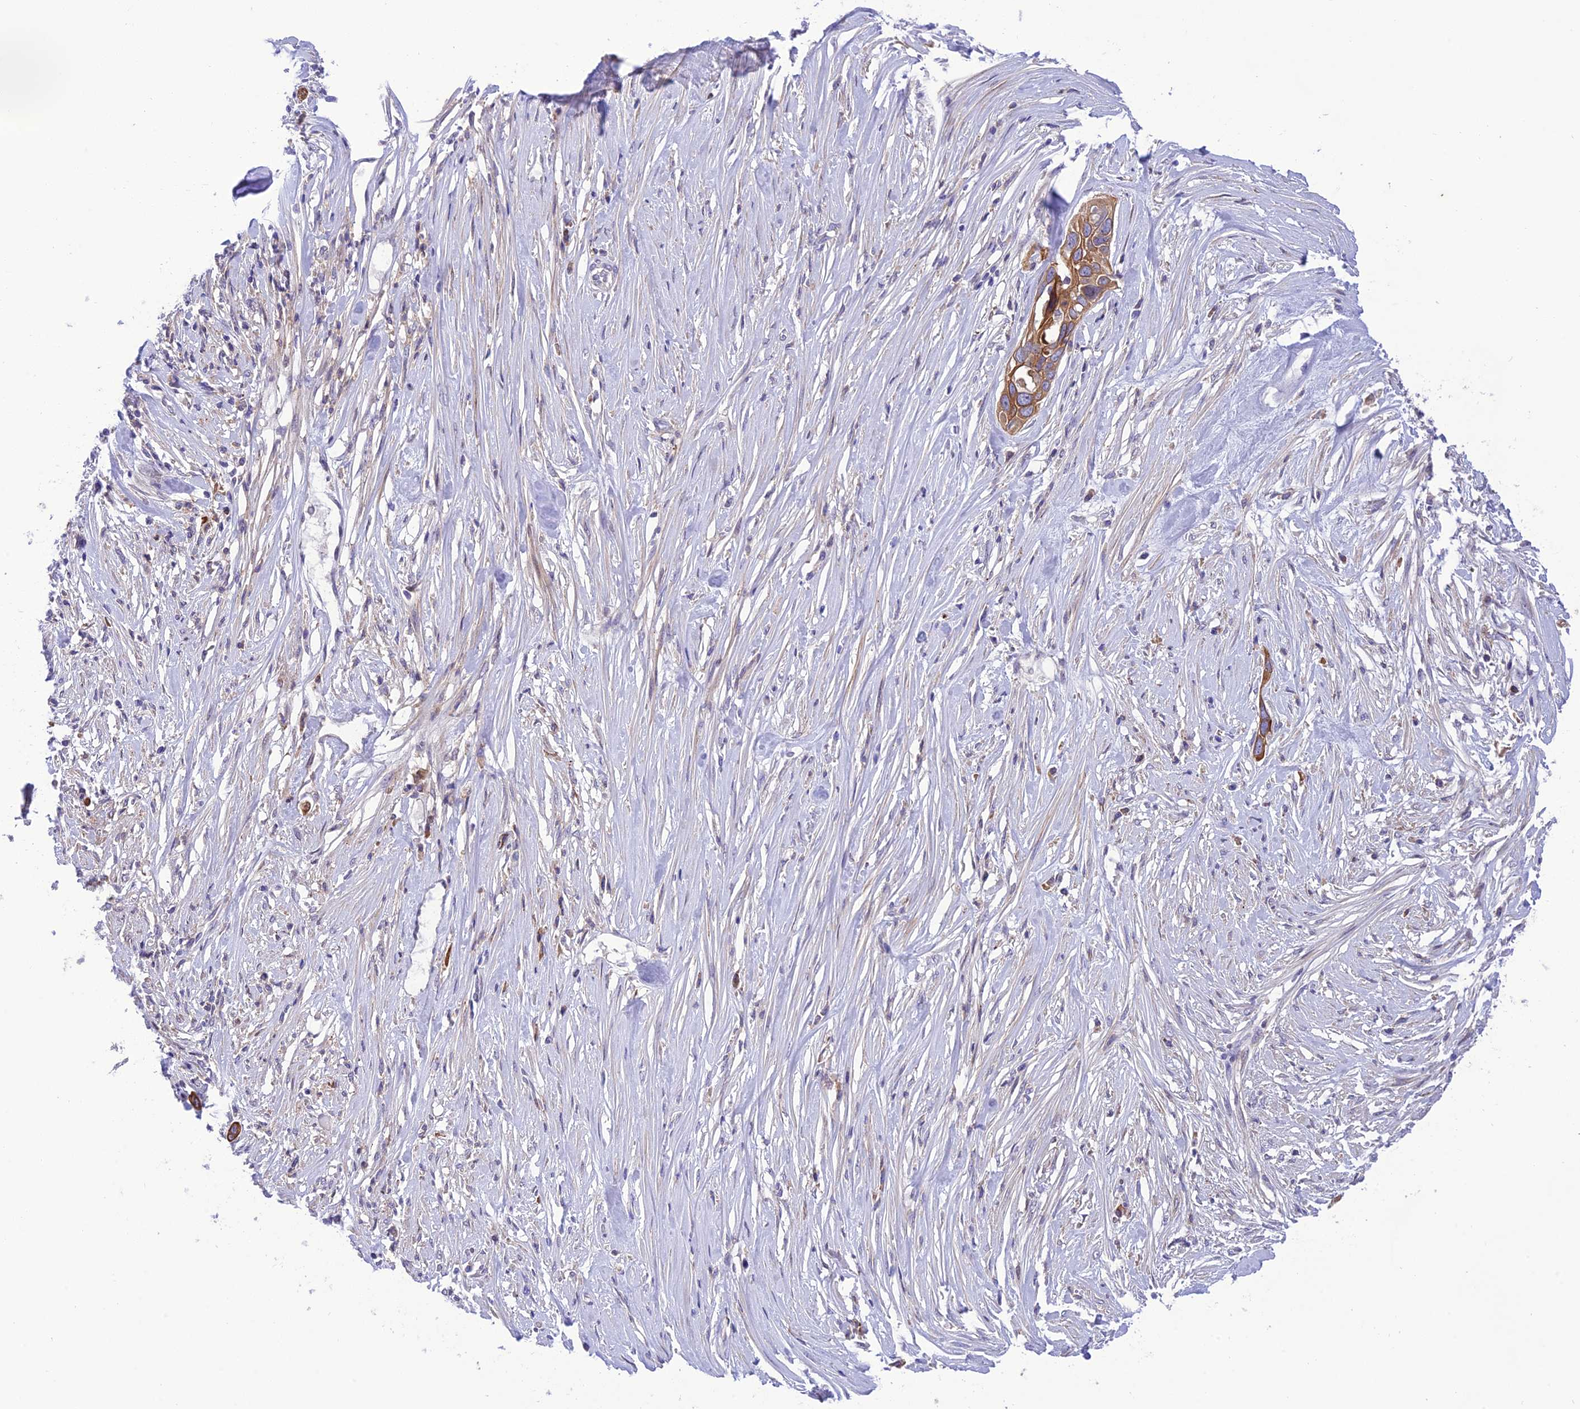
{"staining": {"intensity": "moderate", "quantity": ">75%", "location": "cytoplasmic/membranous"}, "tissue": "pancreatic cancer", "cell_type": "Tumor cells", "image_type": "cancer", "snomed": [{"axis": "morphology", "description": "Adenocarcinoma, NOS"}, {"axis": "topography", "description": "Pancreas"}], "caption": "IHC photomicrograph of neoplastic tissue: pancreatic adenocarcinoma stained using immunohistochemistry displays medium levels of moderate protein expression localized specifically in the cytoplasmic/membranous of tumor cells, appearing as a cytoplasmic/membranous brown color.", "gene": "JMY", "patient": {"sex": "female", "age": 60}}